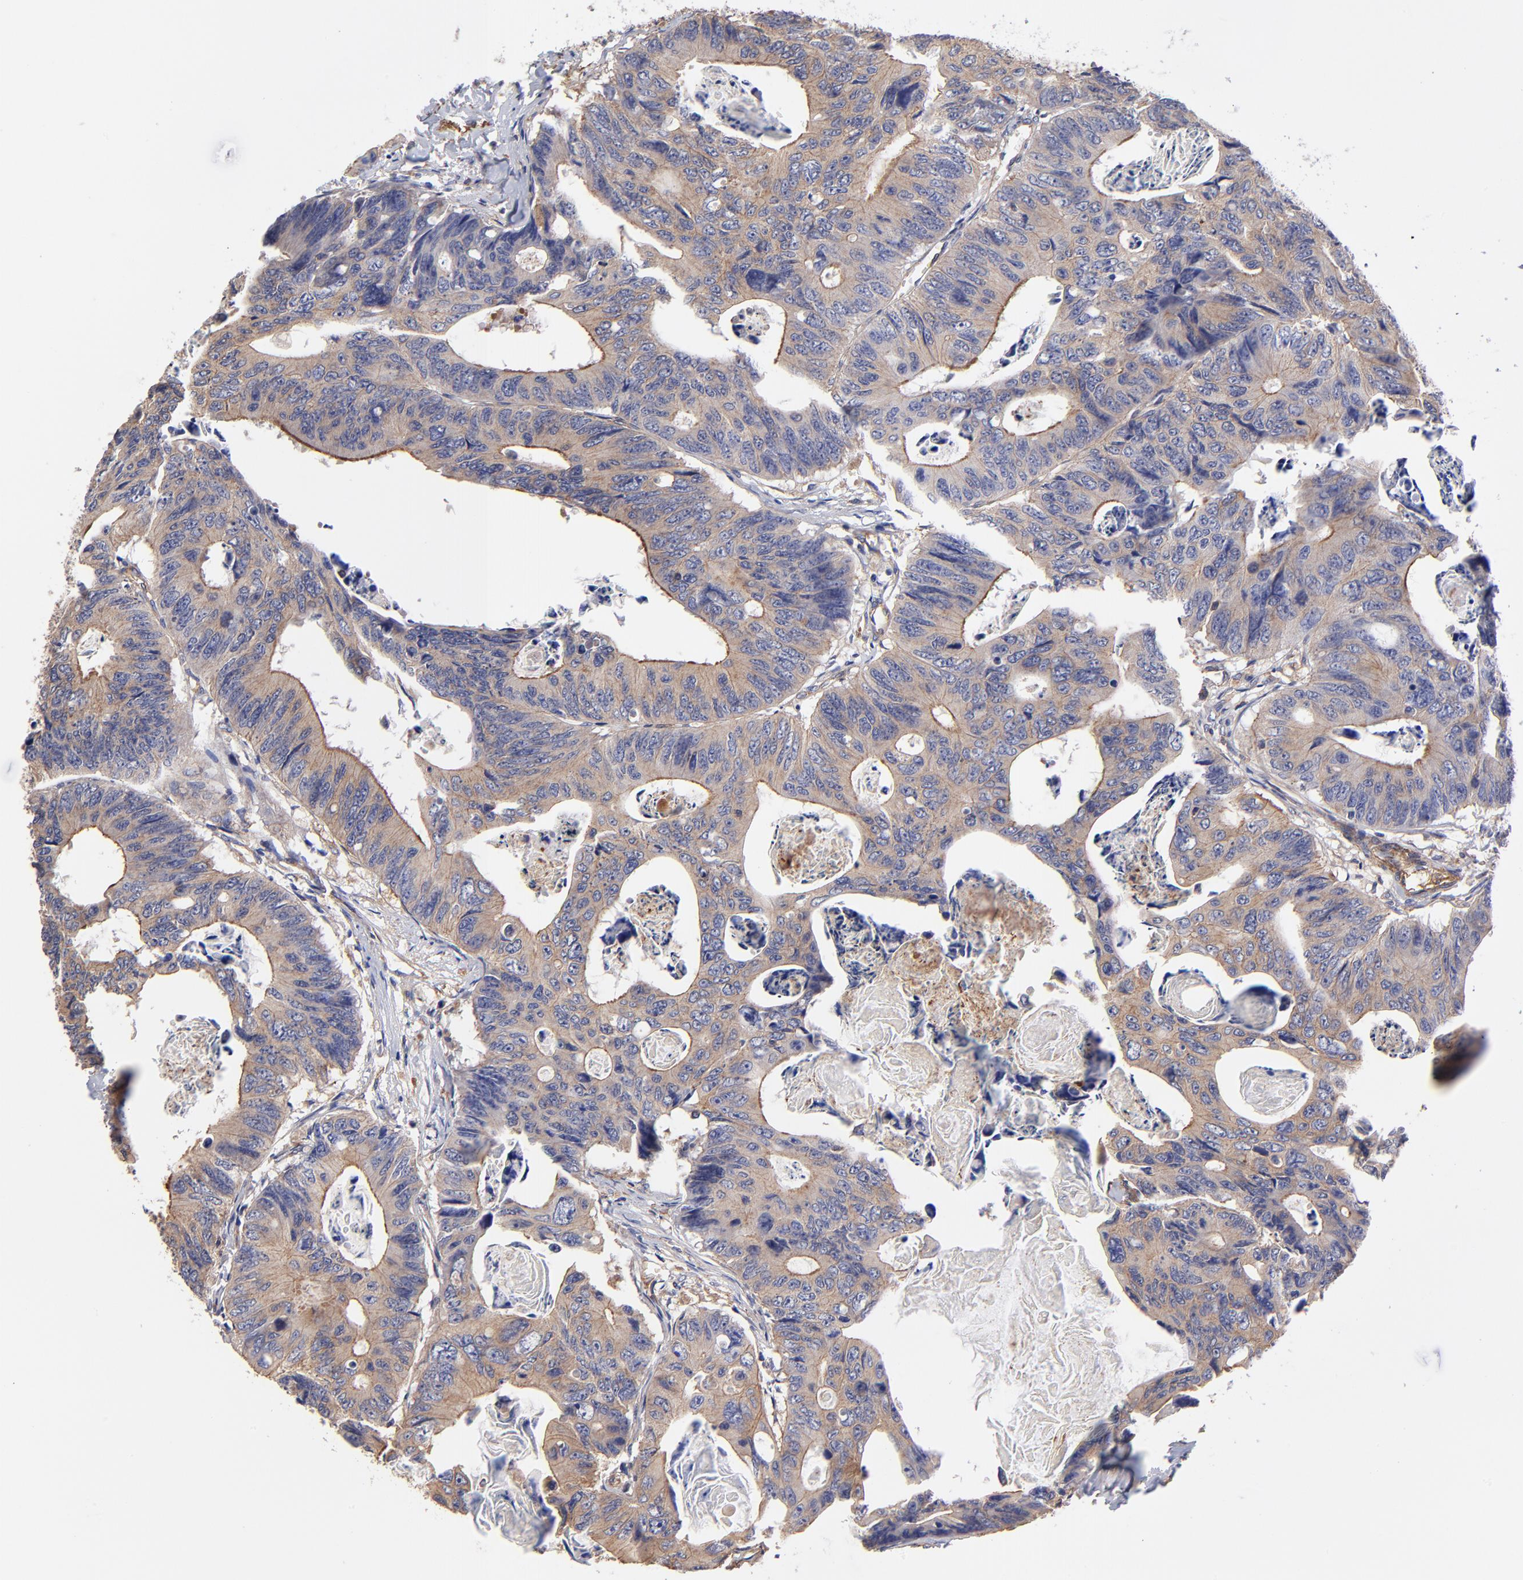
{"staining": {"intensity": "moderate", "quantity": ">75%", "location": "cytoplasmic/membranous"}, "tissue": "colorectal cancer", "cell_type": "Tumor cells", "image_type": "cancer", "snomed": [{"axis": "morphology", "description": "Adenocarcinoma, NOS"}, {"axis": "topography", "description": "Colon"}], "caption": "Tumor cells show medium levels of moderate cytoplasmic/membranous expression in approximately >75% of cells in human adenocarcinoma (colorectal).", "gene": "ASB7", "patient": {"sex": "female", "age": 55}}